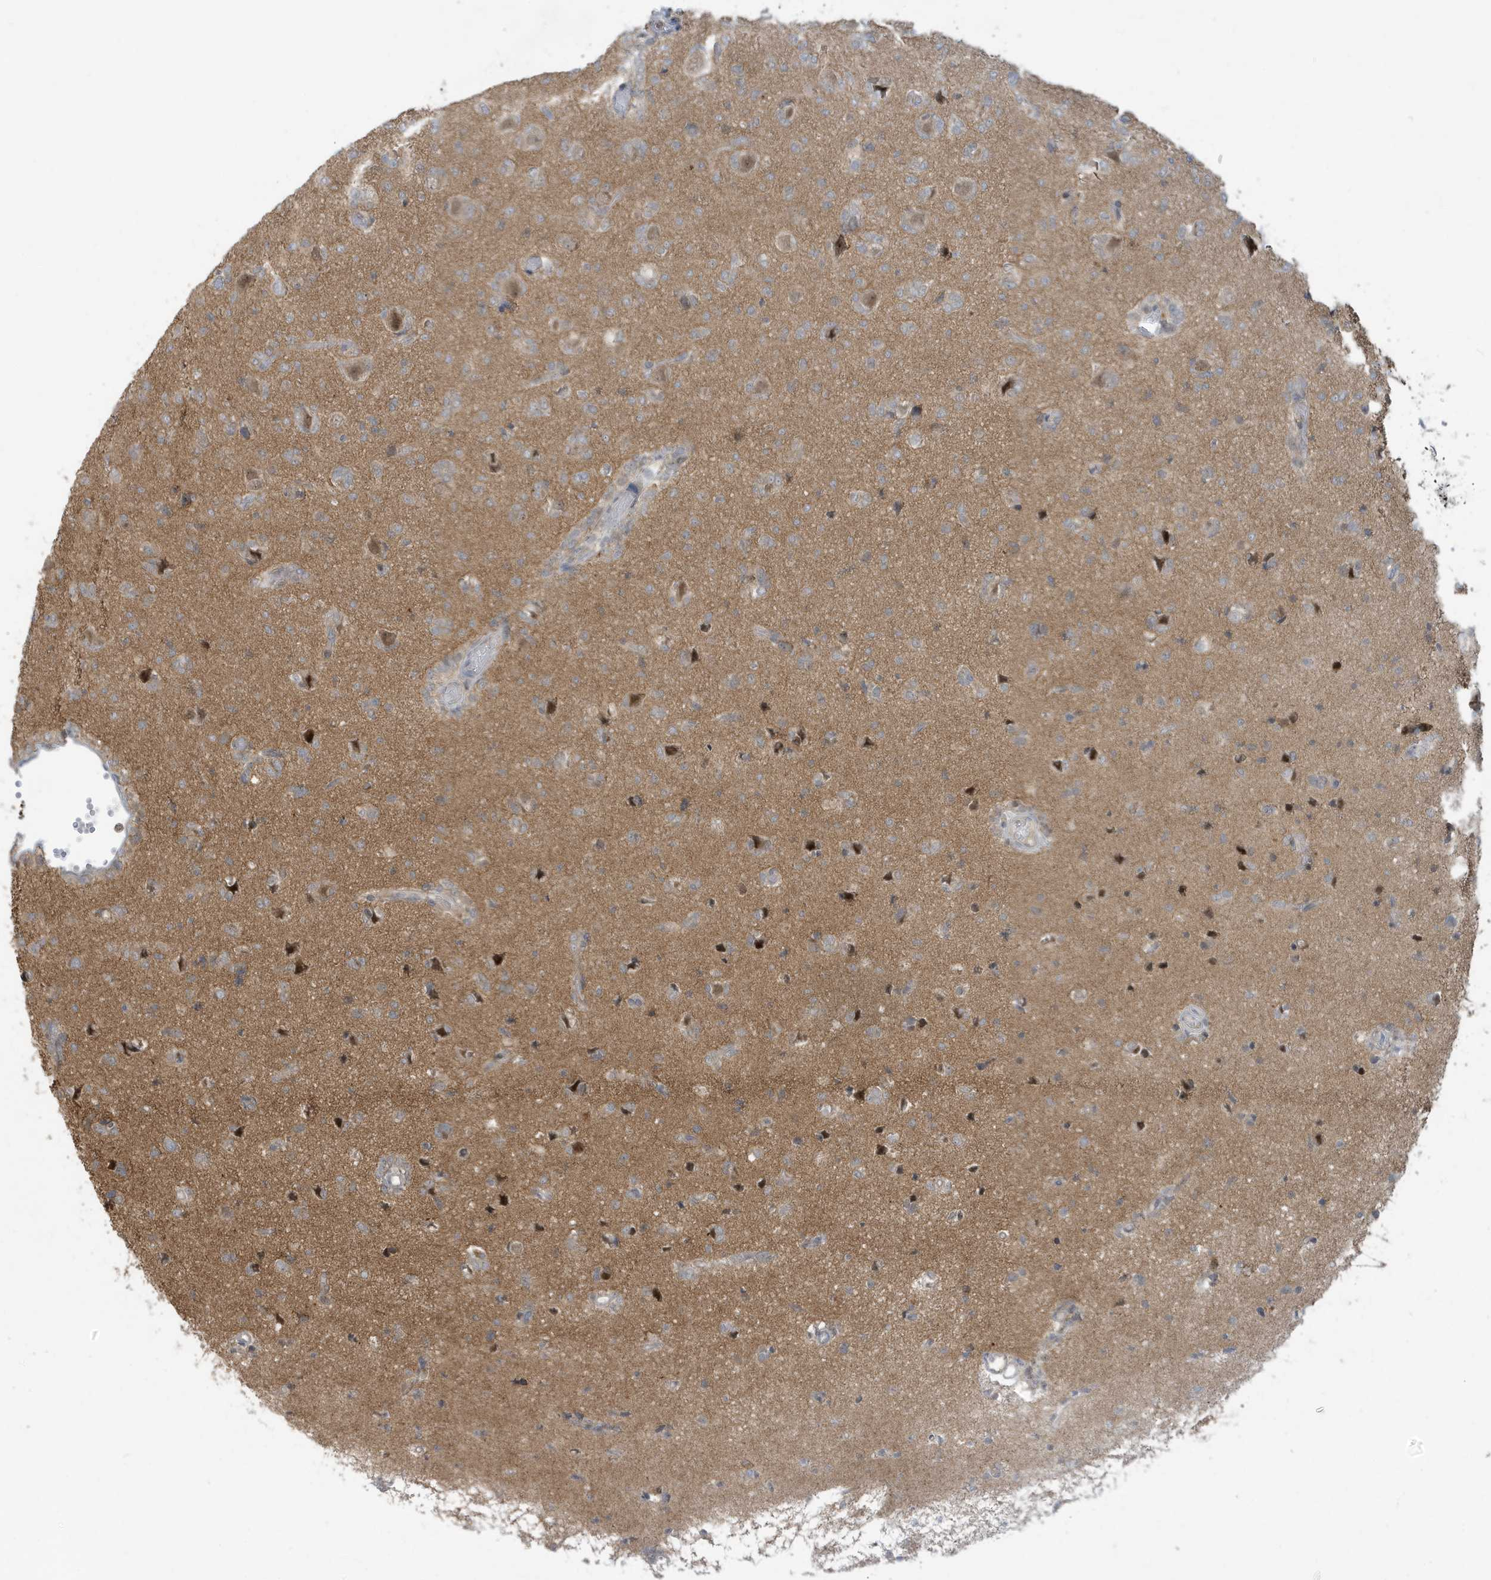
{"staining": {"intensity": "negative", "quantity": "none", "location": "none"}, "tissue": "glioma", "cell_type": "Tumor cells", "image_type": "cancer", "snomed": [{"axis": "morphology", "description": "Glioma, malignant, High grade"}, {"axis": "topography", "description": "Brain"}], "caption": "Photomicrograph shows no significant protein expression in tumor cells of malignant glioma (high-grade).", "gene": "PRRT3", "patient": {"sex": "female", "age": 59}}